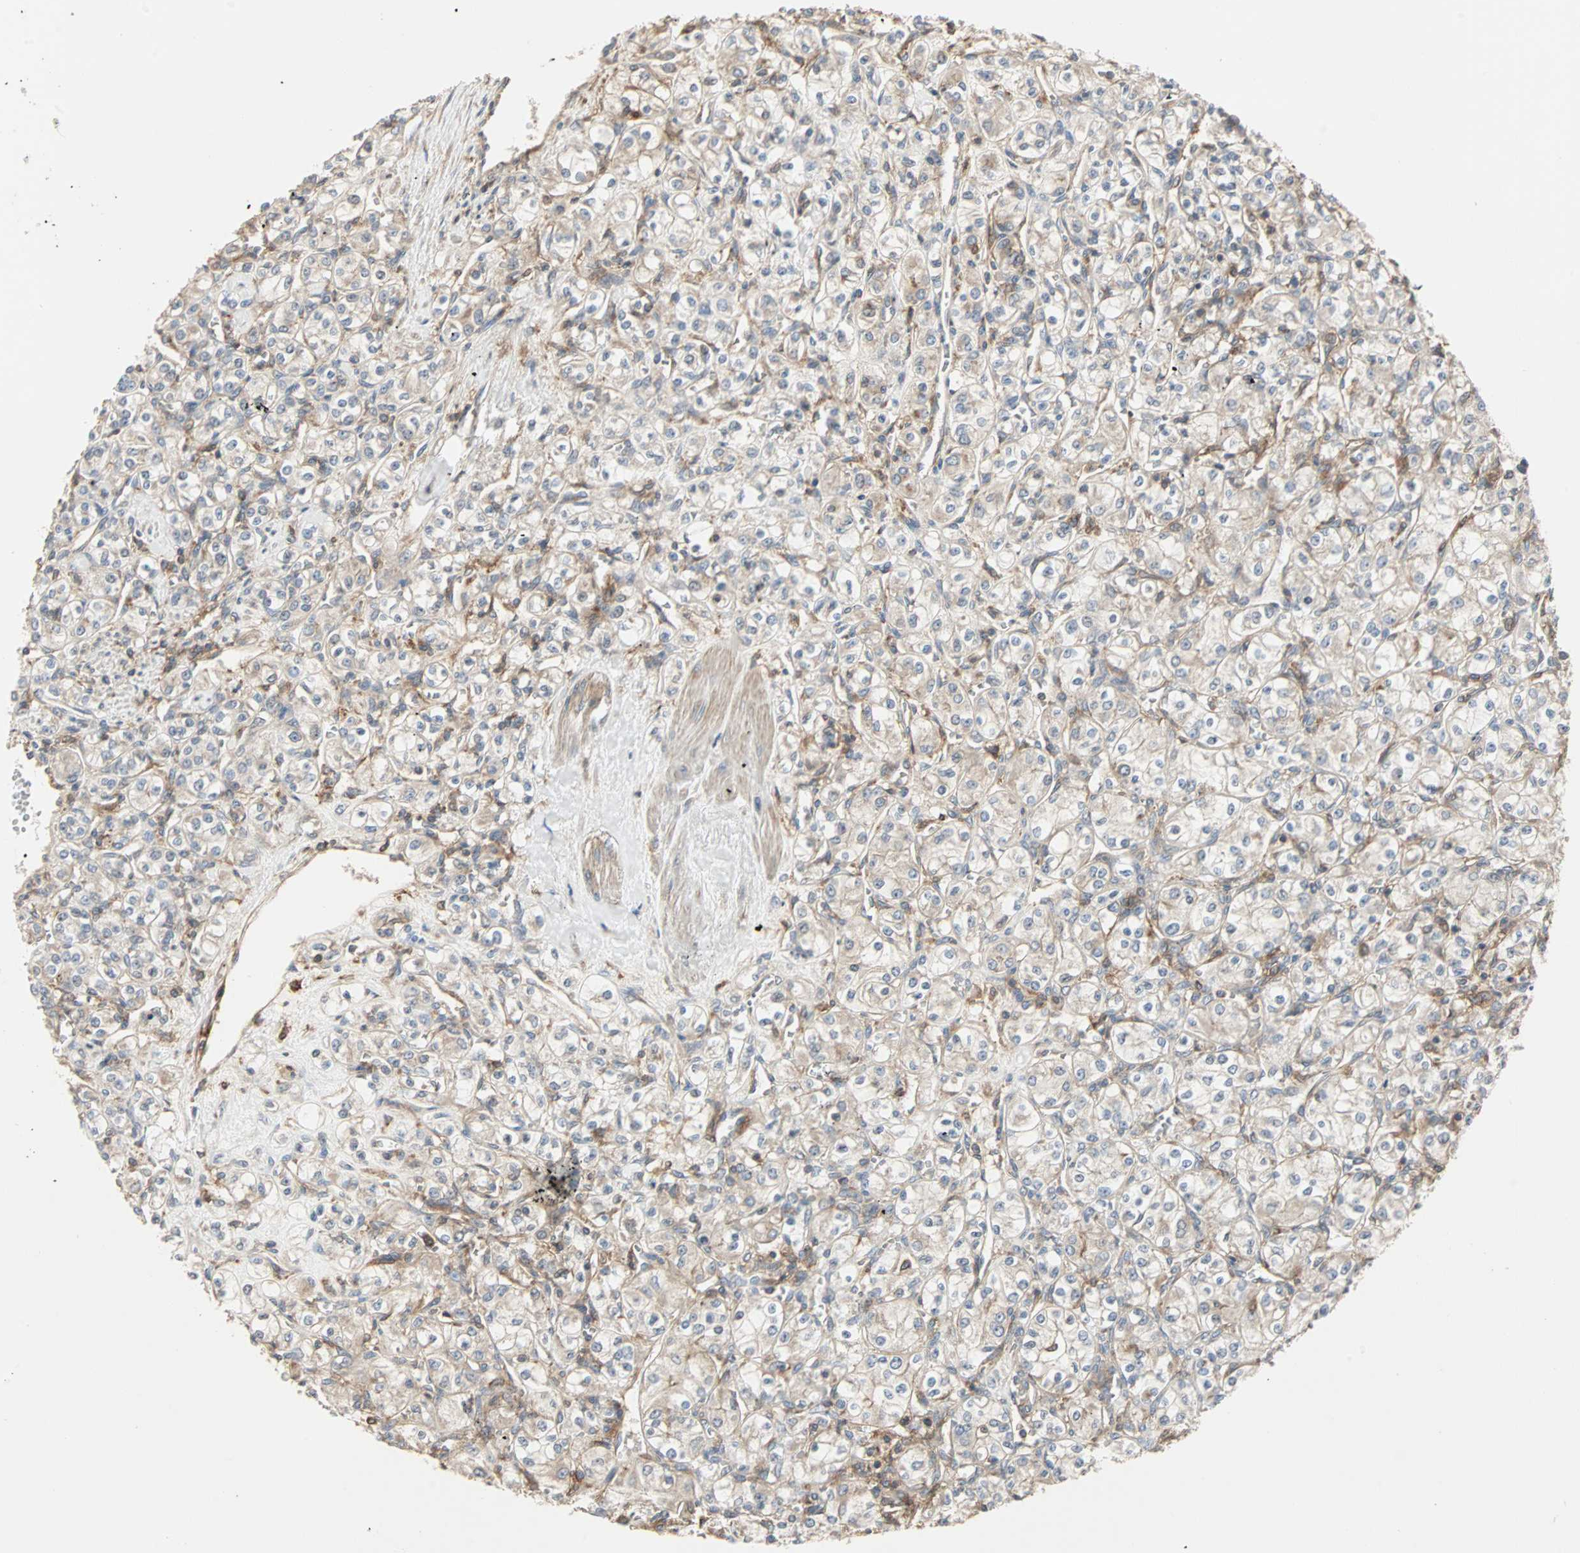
{"staining": {"intensity": "weak", "quantity": ">75%", "location": "cytoplasmic/membranous"}, "tissue": "renal cancer", "cell_type": "Tumor cells", "image_type": "cancer", "snomed": [{"axis": "morphology", "description": "Adenocarcinoma, NOS"}, {"axis": "topography", "description": "Kidney"}], "caption": "Weak cytoplasmic/membranous positivity is seen in about >75% of tumor cells in adenocarcinoma (renal).", "gene": "GNAI2", "patient": {"sex": "male", "age": 77}}